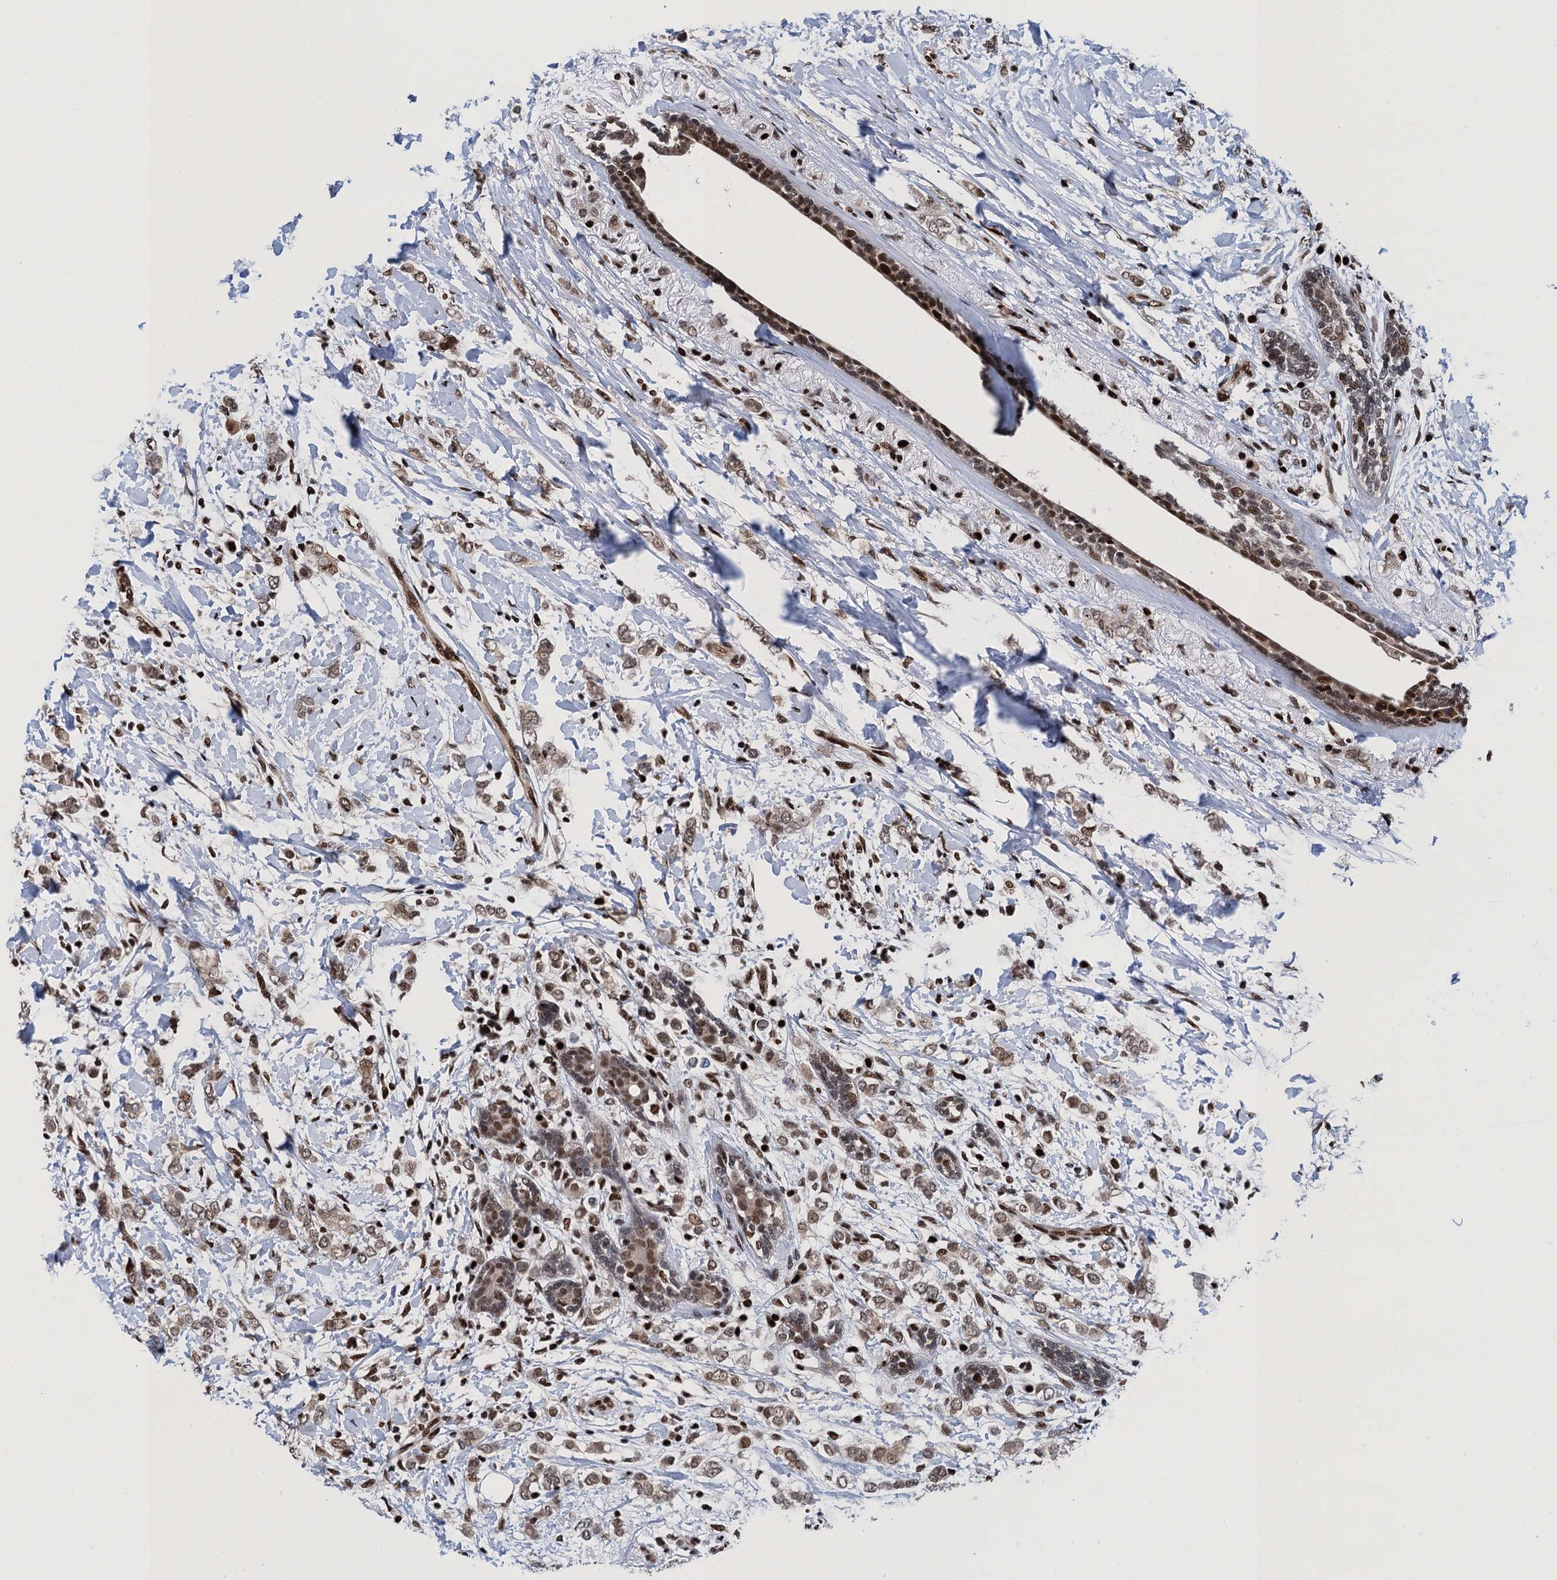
{"staining": {"intensity": "moderate", "quantity": ">75%", "location": "nuclear"}, "tissue": "breast cancer", "cell_type": "Tumor cells", "image_type": "cancer", "snomed": [{"axis": "morphology", "description": "Normal tissue, NOS"}, {"axis": "morphology", "description": "Lobular carcinoma"}, {"axis": "topography", "description": "Breast"}], "caption": "Moderate nuclear expression is identified in approximately >75% of tumor cells in breast cancer (lobular carcinoma).", "gene": "PPP4R1", "patient": {"sex": "female", "age": 47}}